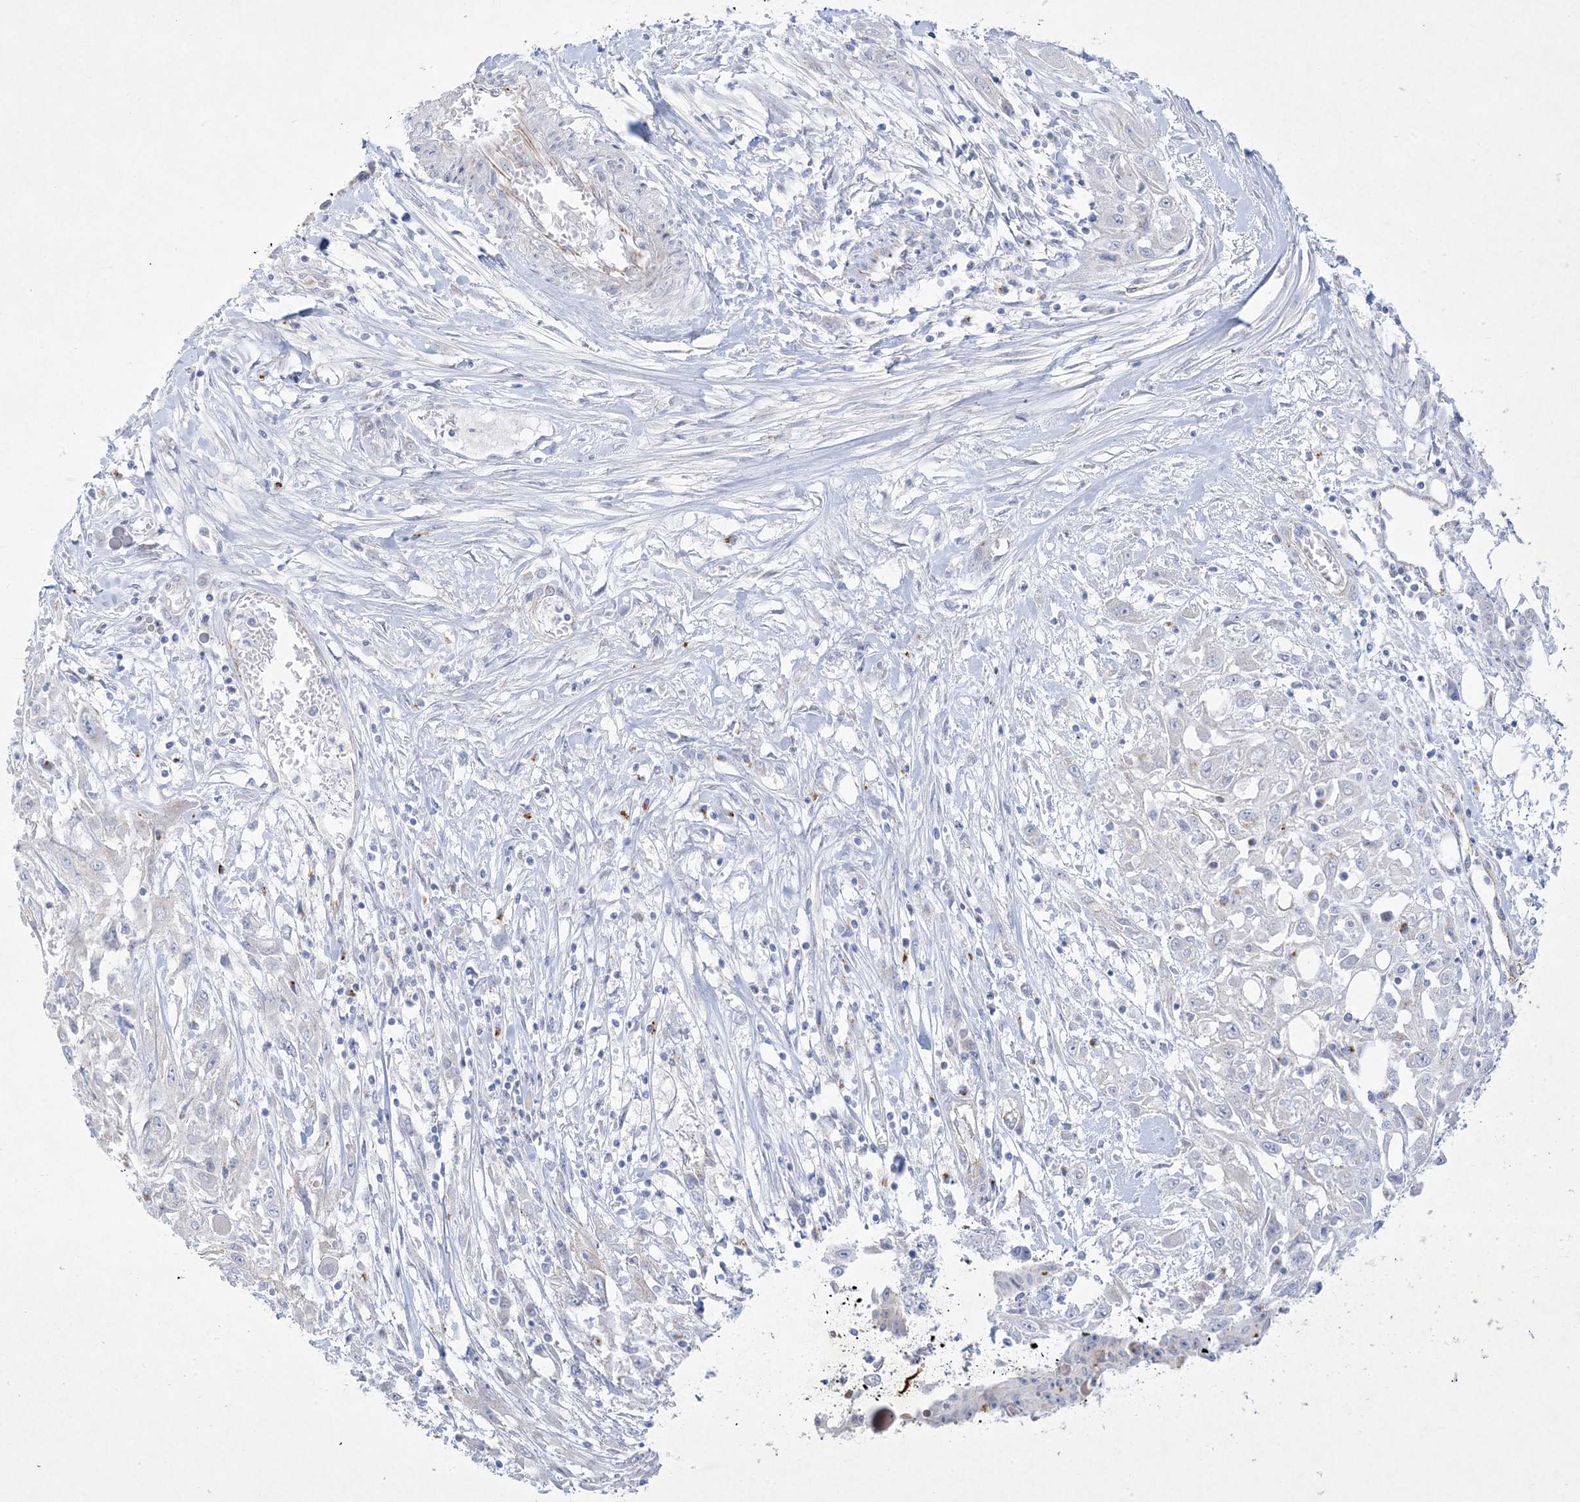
{"staining": {"intensity": "negative", "quantity": "none", "location": "none"}, "tissue": "skin cancer", "cell_type": "Tumor cells", "image_type": "cancer", "snomed": [{"axis": "morphology", "description": "Squamous cell carcinoma, NOS"}, {"axis": "morphology", "description": "Squamous cell carcinoma, metastatic, NOS"}, {"axis": "topography", "description": "Skin"}, {"axis": "topography", "description": "Lymph node"}], "caption": "DAB immunohistochemical staining of human squamous cell carcinoma (skin) demonstrates no significant positivity in tumor cells. The staining is performed using DAB brown chromogen with nuclei counter-stained in using hematoxylin.", "gene": "B3GNT7", "patient": {"sex": "male", "age": 75}}